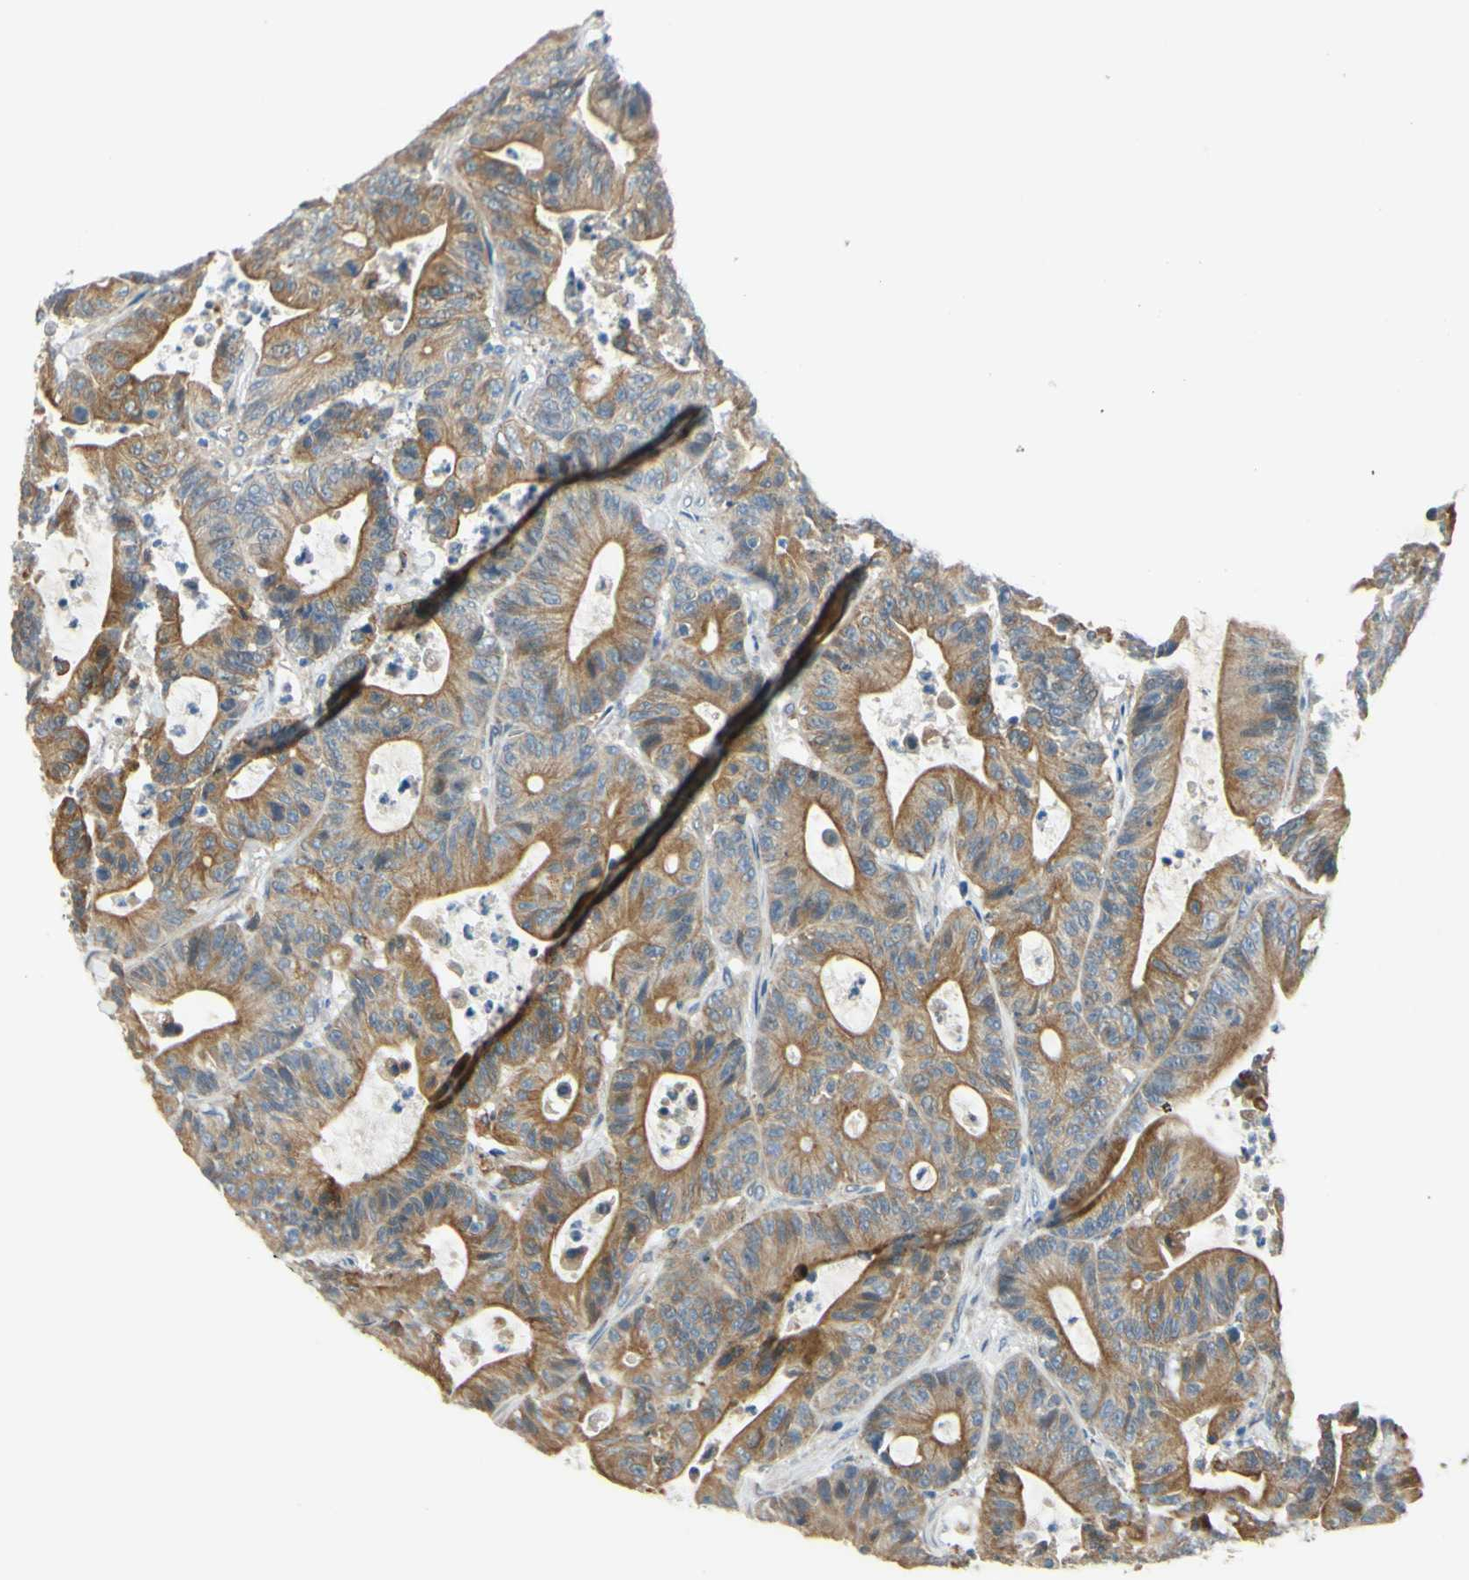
{"staining": {"intensity": "moderate", "quantity": ">75%", "location": "cytoplasmic/membranous"}, "tissue": "colorectal cancer", "cell_type": "Tumor cells", "image_type": "cancer", "snomed": [{"axis": "morphology", "description": "Adenocarcinoma, NOS"}, {"axis": "topography", "description": "Colon"}], "caption": "The histopathology image reveals immunohistochemical staining of colorectal cancer. There is moderate cytoplasmic/membranous expression is seen in approximately >75% of tumor cells.", "gene": "LAMA3", "patient": {"sex": "female", "age": 84}}